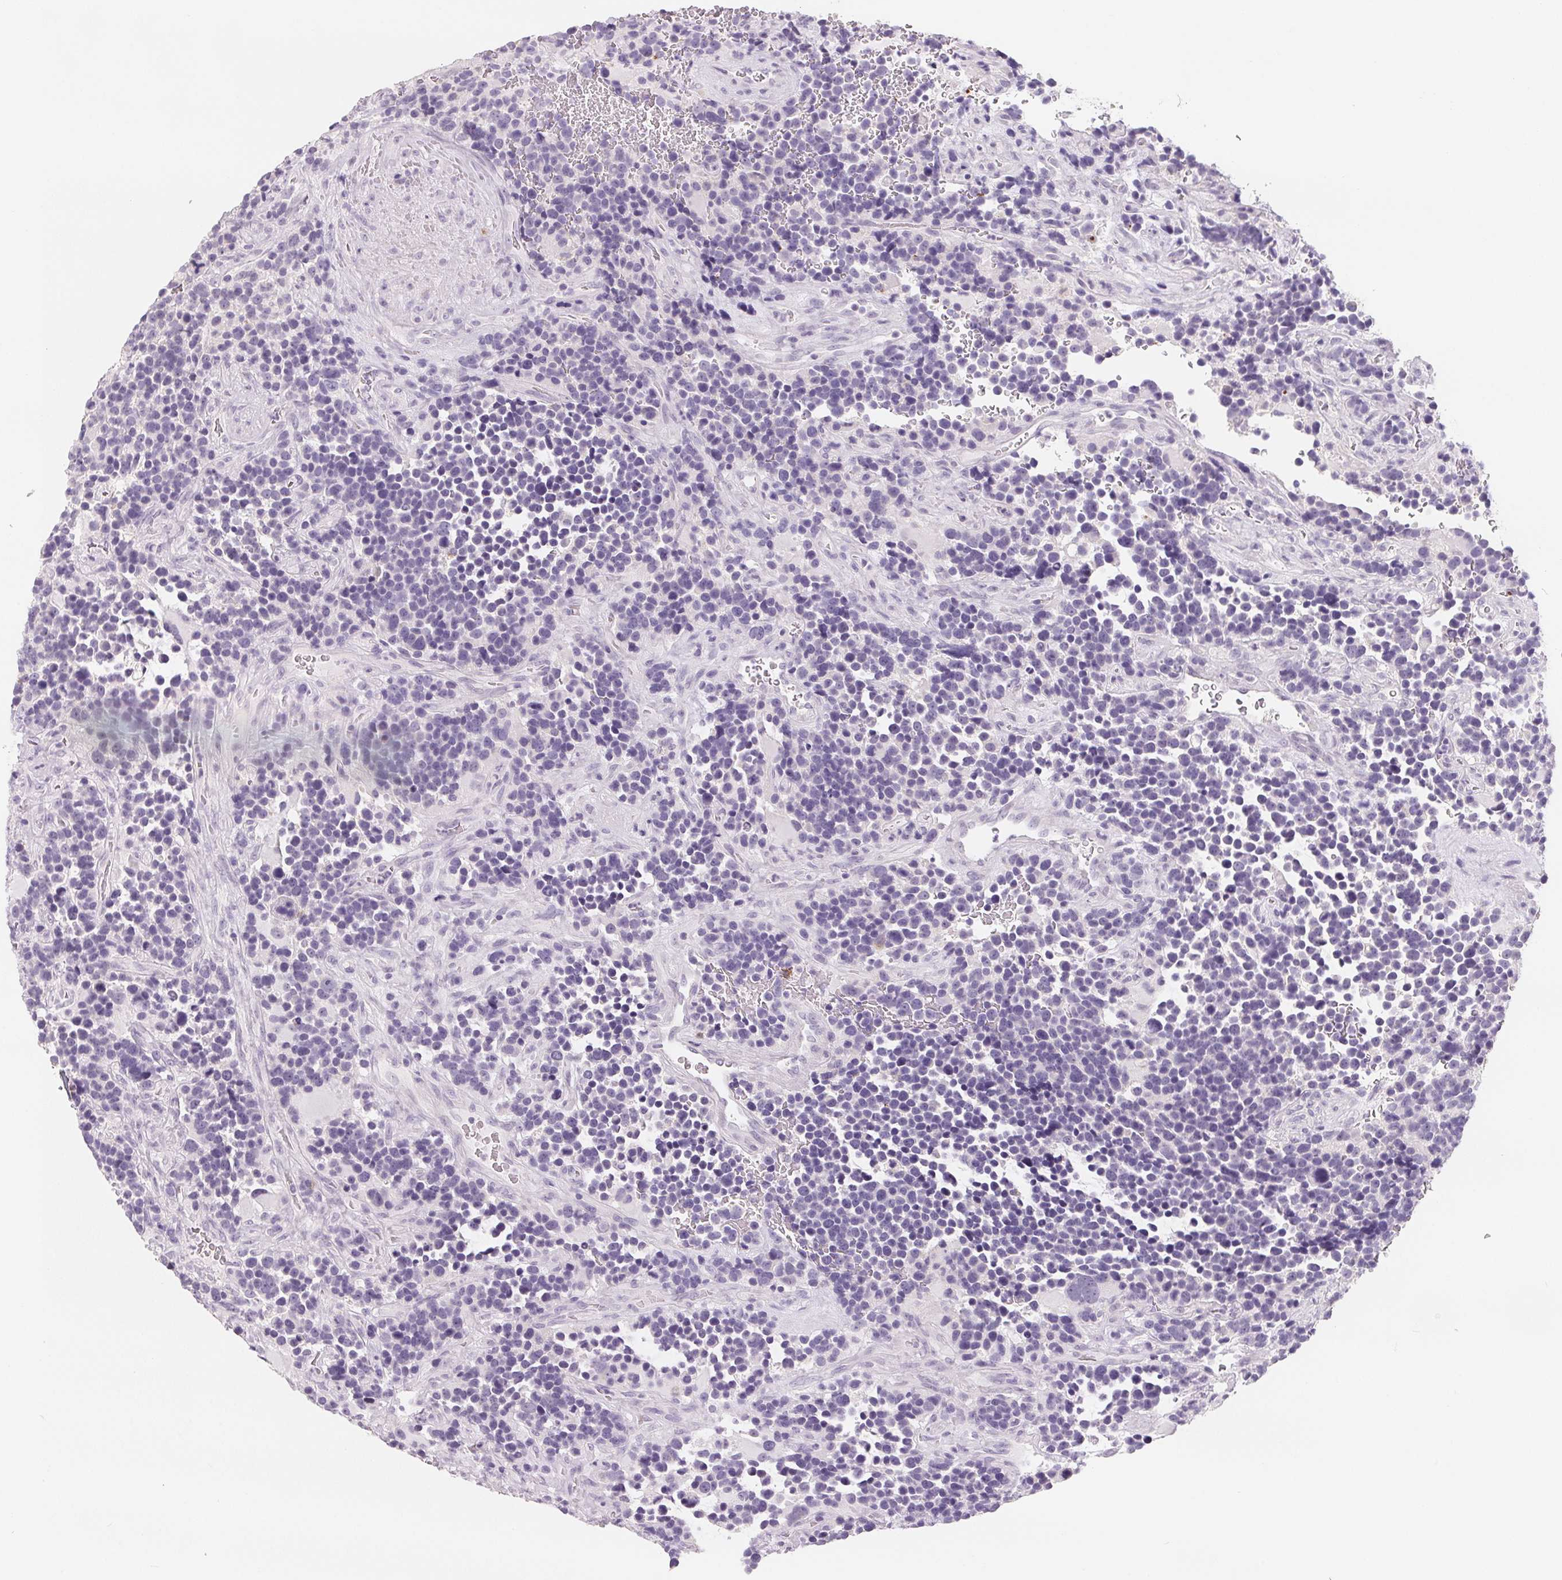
{"staining": {"intensity": "negative", "quantity": "none", "location": "none"}, "tissue": "glioma", "cell_type": "Tumor cells", "image_type": "cancer", "snomed": [{"axis": "morphology", "description": "Glioma, malignant, High grade"}, {"axis": "topography", "description": "Brain"}], "caption": "The image exhibits no staining of tumor cells in high-grade glioma (malignant).", "gene": "CD69", "patient": {"sex": "male", "age": 33}}